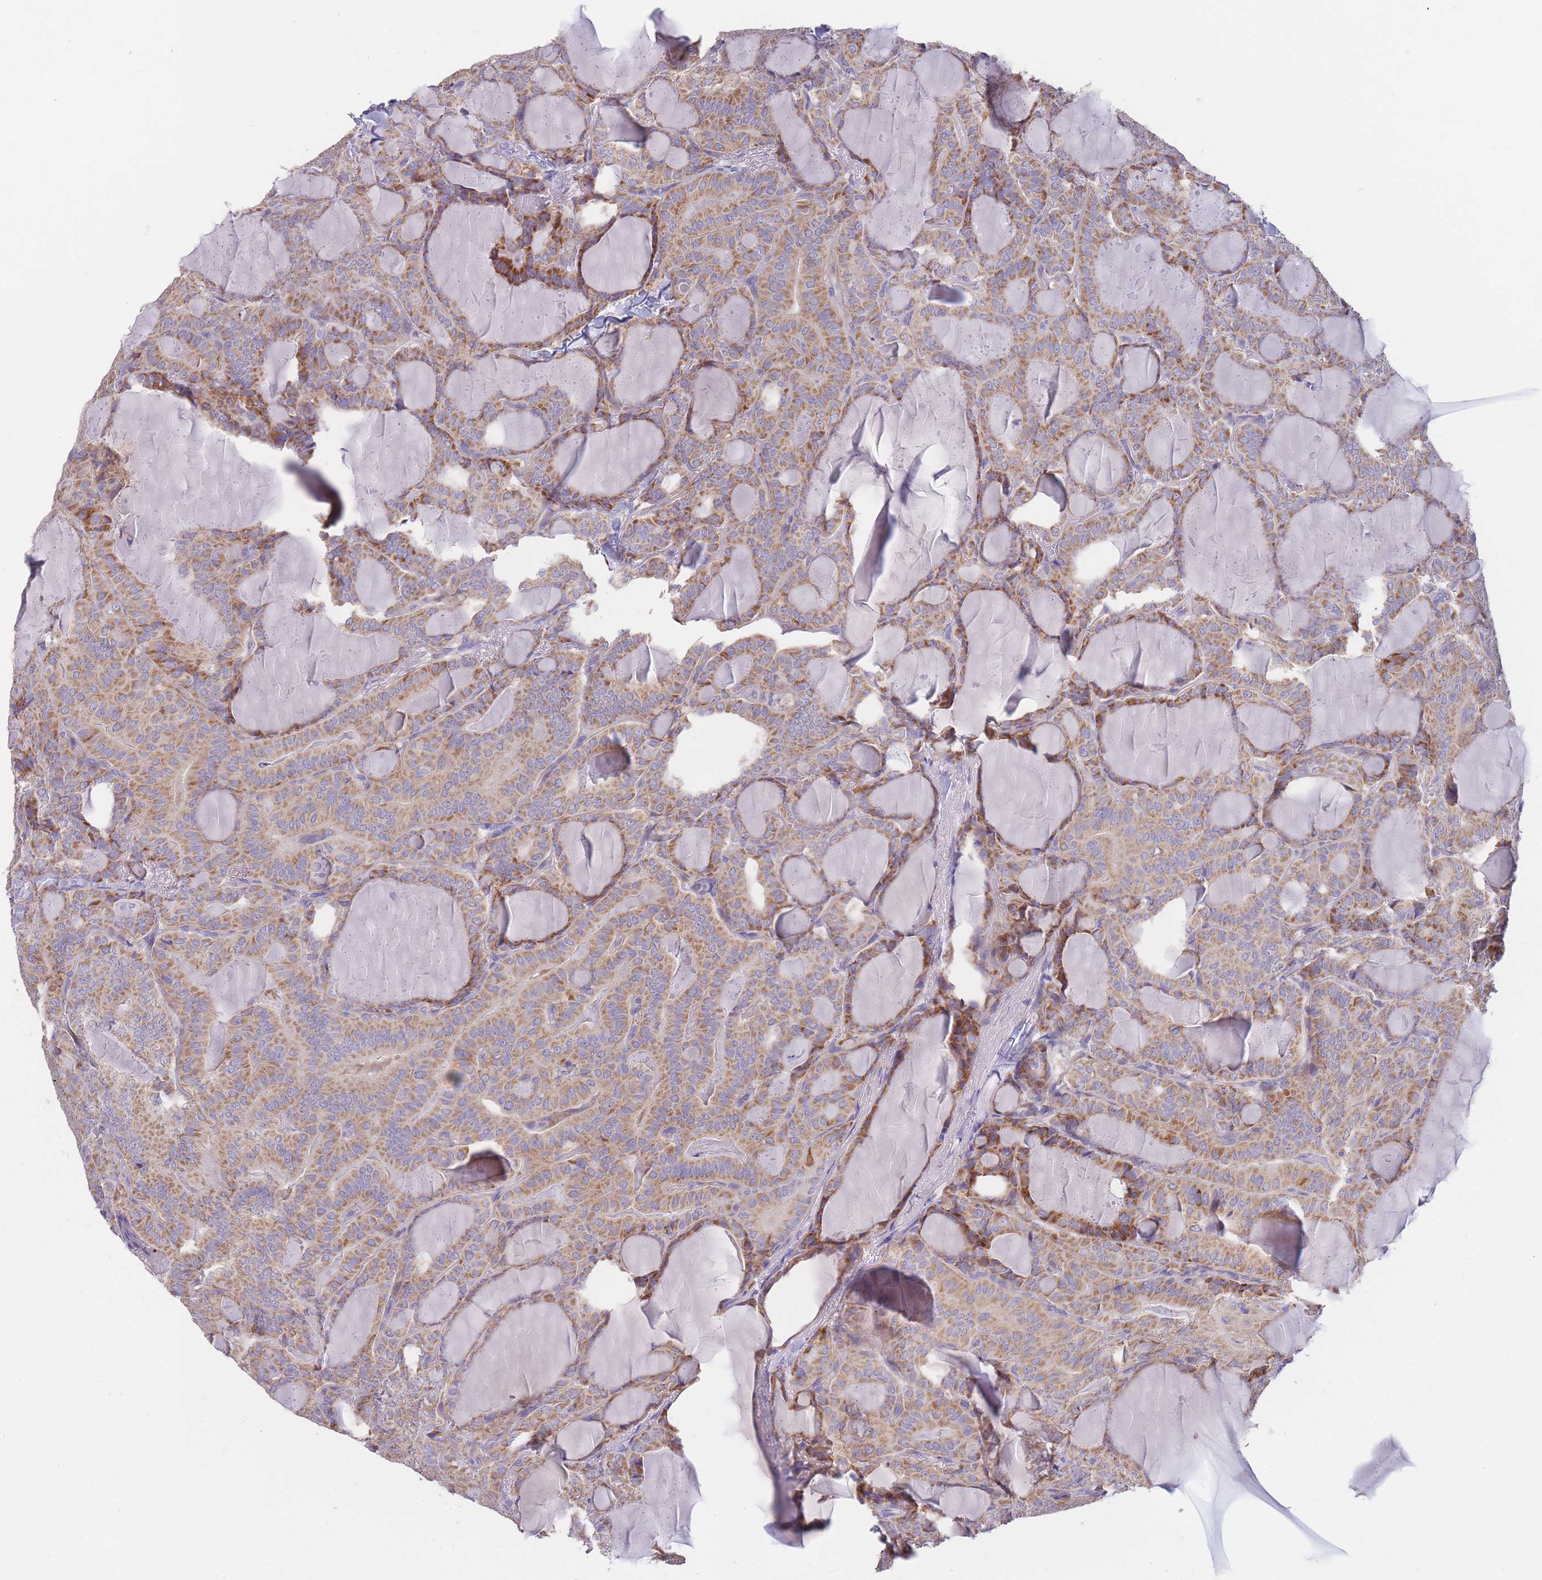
{"staining": {"intensity": "moderate", "quantity": ">75%", "location": "cytoplasmic/membranous"}, "tissue": "thyroid cancer", "cell_type": "Tumor cells", "image_type": "cancer", "snomed": [{"axis": "morphology", "description": "Papillary adenocarcinoma, NOS"}, {"axis": "topography", "description": "Thyroid gland"}], "caption": "Papillary adenocarcinoma (thyroid) stained for a protein (brown) reveals moderate cytoplasmic/membranous positive staining in approximately >75% of tumor cells.", "gene": "SLC25A42", "patient": {"sex": "female", "age": 68}}